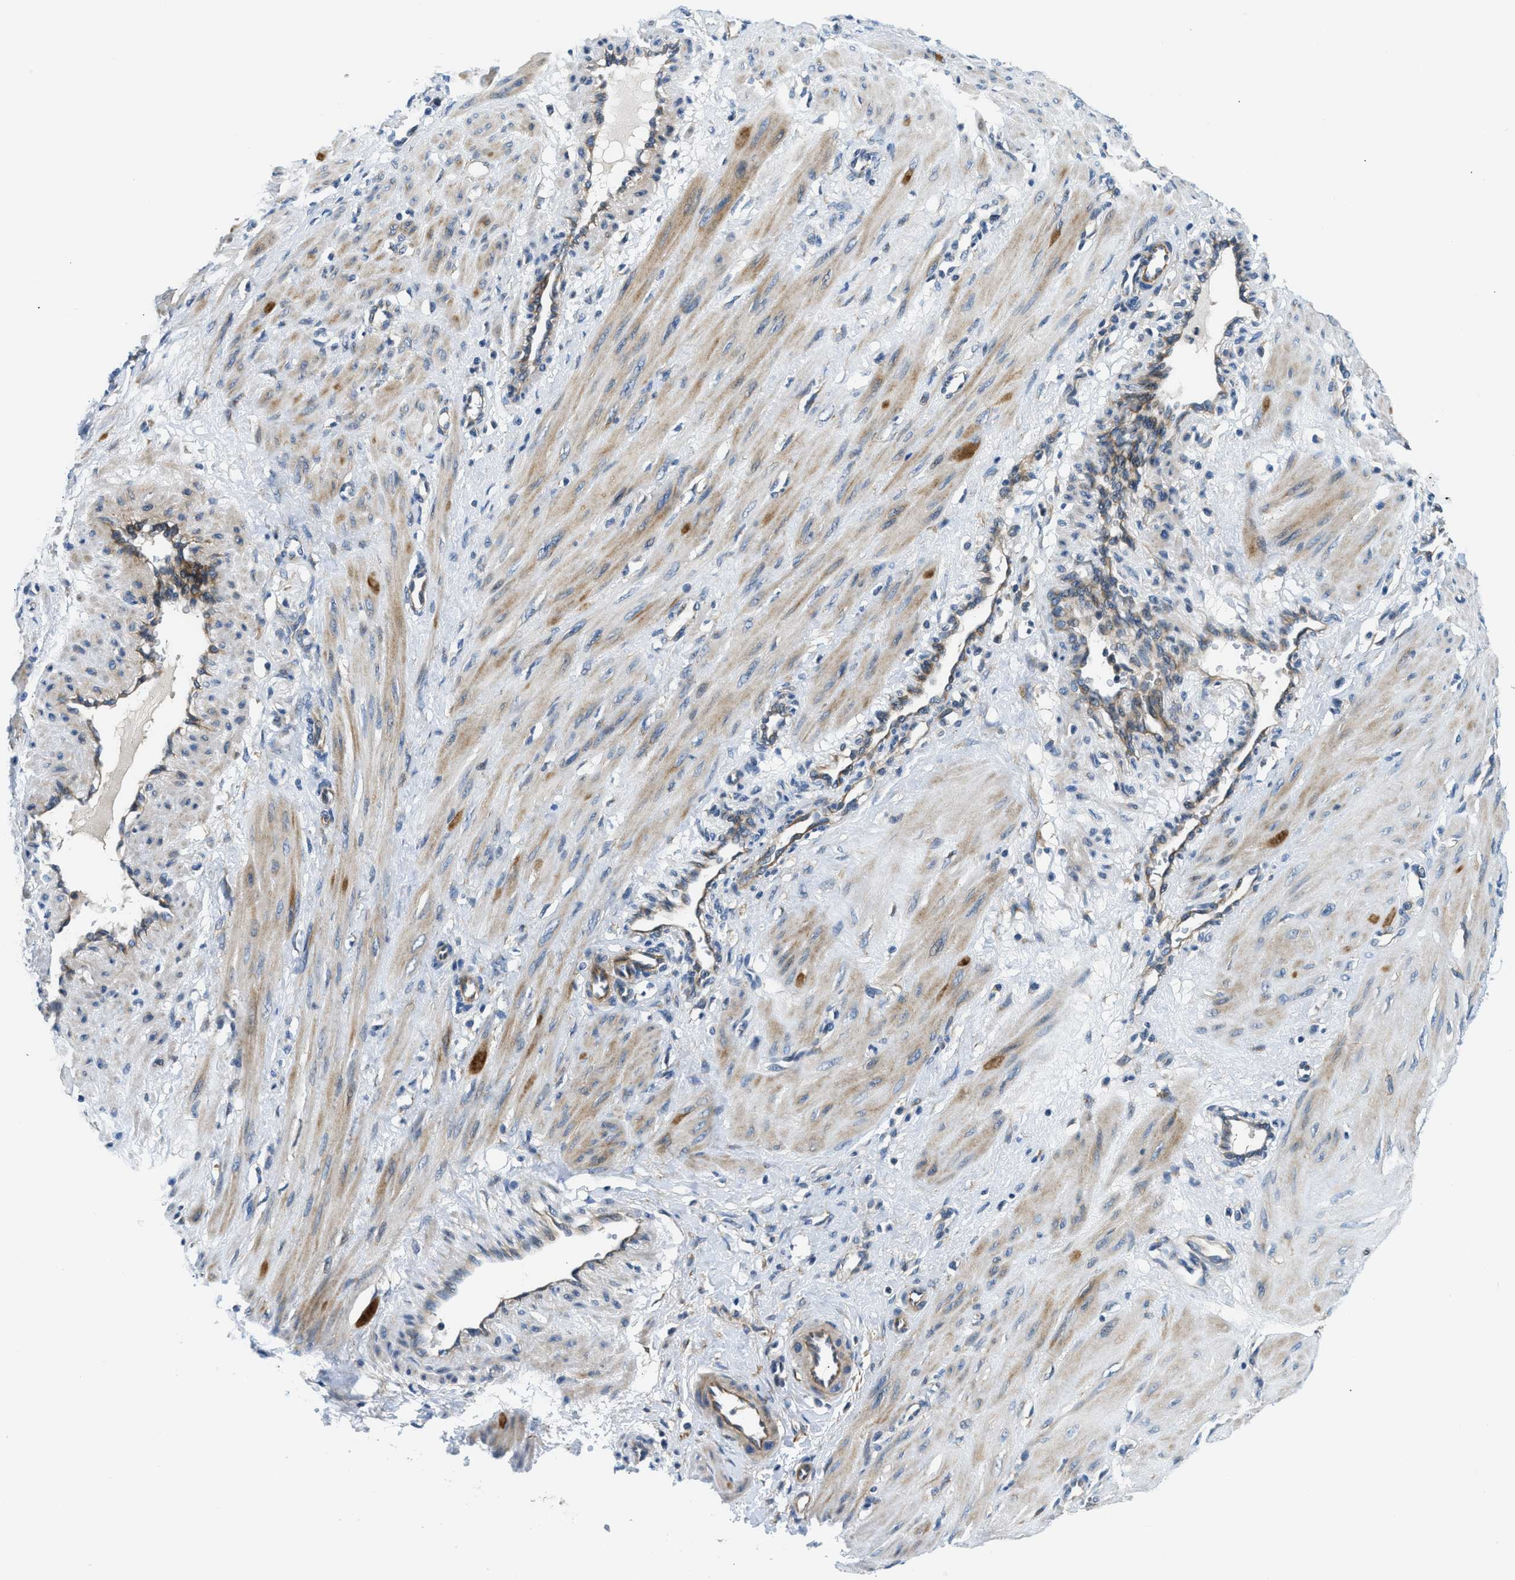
{"staining": {"intensity": "moderate", "quantity": ">75%", "location": "cytoplasmic/membranous"}, "tissue": "smooth muscle", "cell_type": "Smooth muscle cells", "image_type": "normal", "snomed": [{"axis": "morphology", "description": "Normal tissue, NOS"}, {"axis": "topography", "description": "Endometrium"}], "caption": "Immunohistochemical staining of unremarkable human smooth muscle demonstrates moderate cytoplasmic/membranous protein expression in about >75% of smooth muscle cells. (brown staining indicates protein expression, while blue staining denotes nuclei).", "gene": "LPIN2", "patient": {"sex": "female", "age": 33}}